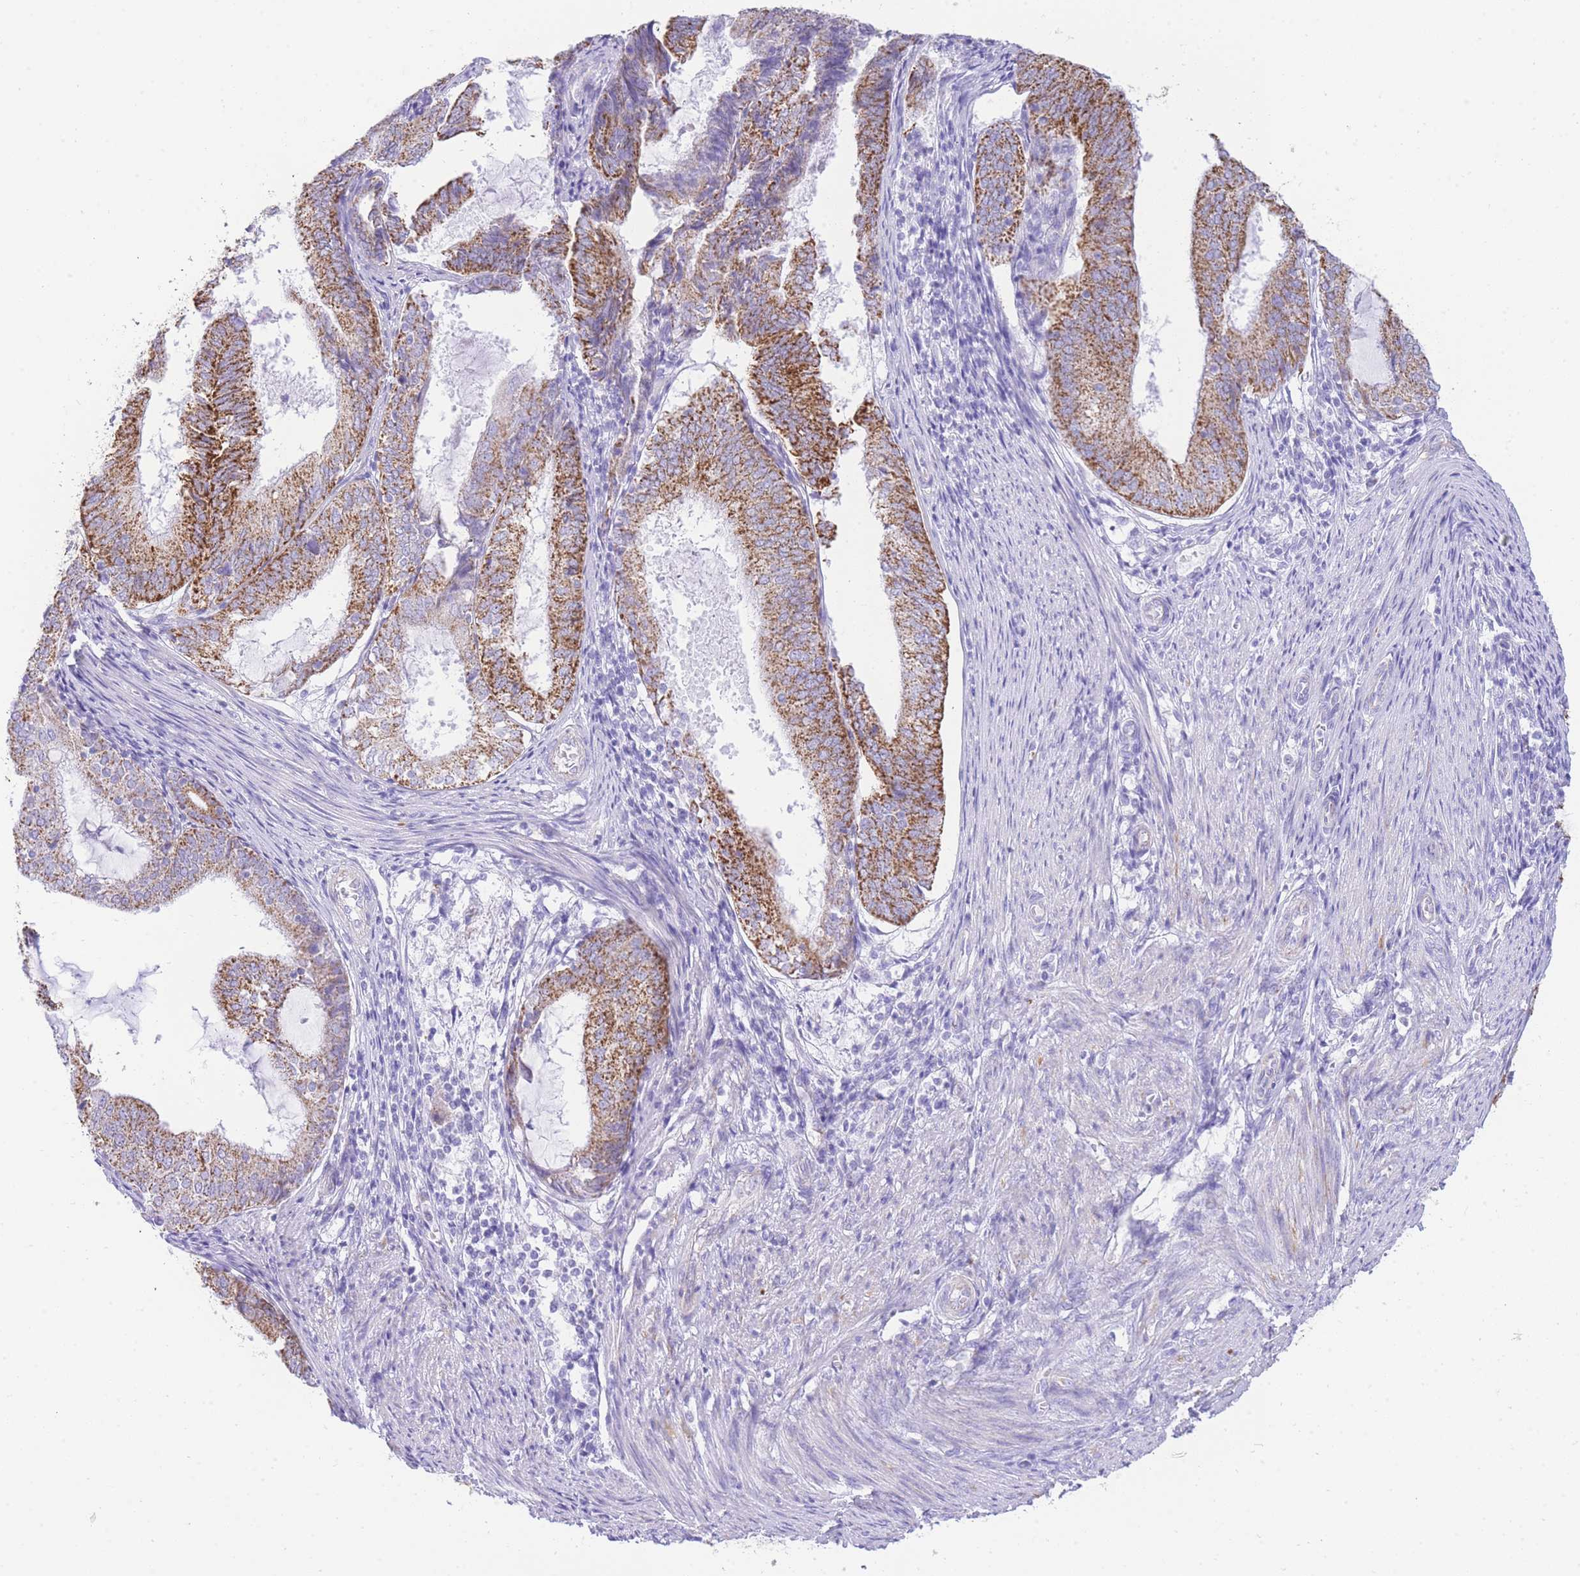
{"staining": {"intensity": "moderate", "quantity": ">75%", "location": "cytoplasmic/membranous"}, "tissue": "endometrial cancer", "cell_type": "Tumor cells", "image_type": "cancer", "snomed": [{"axis": "morphology", "description": "Adenocarcinoma, NOS"}, {"axis": "topography", "description": "Endometrium"}], "caption": "Protein positivity by immunohistochemistry exhibits moderate cytoplasmic/membranous expression in approximately >75% of tumor cells in adenocarcinoma (endometrial).", "gene": "ACSM4", "patient": {"sex": "female", "age": 81}}